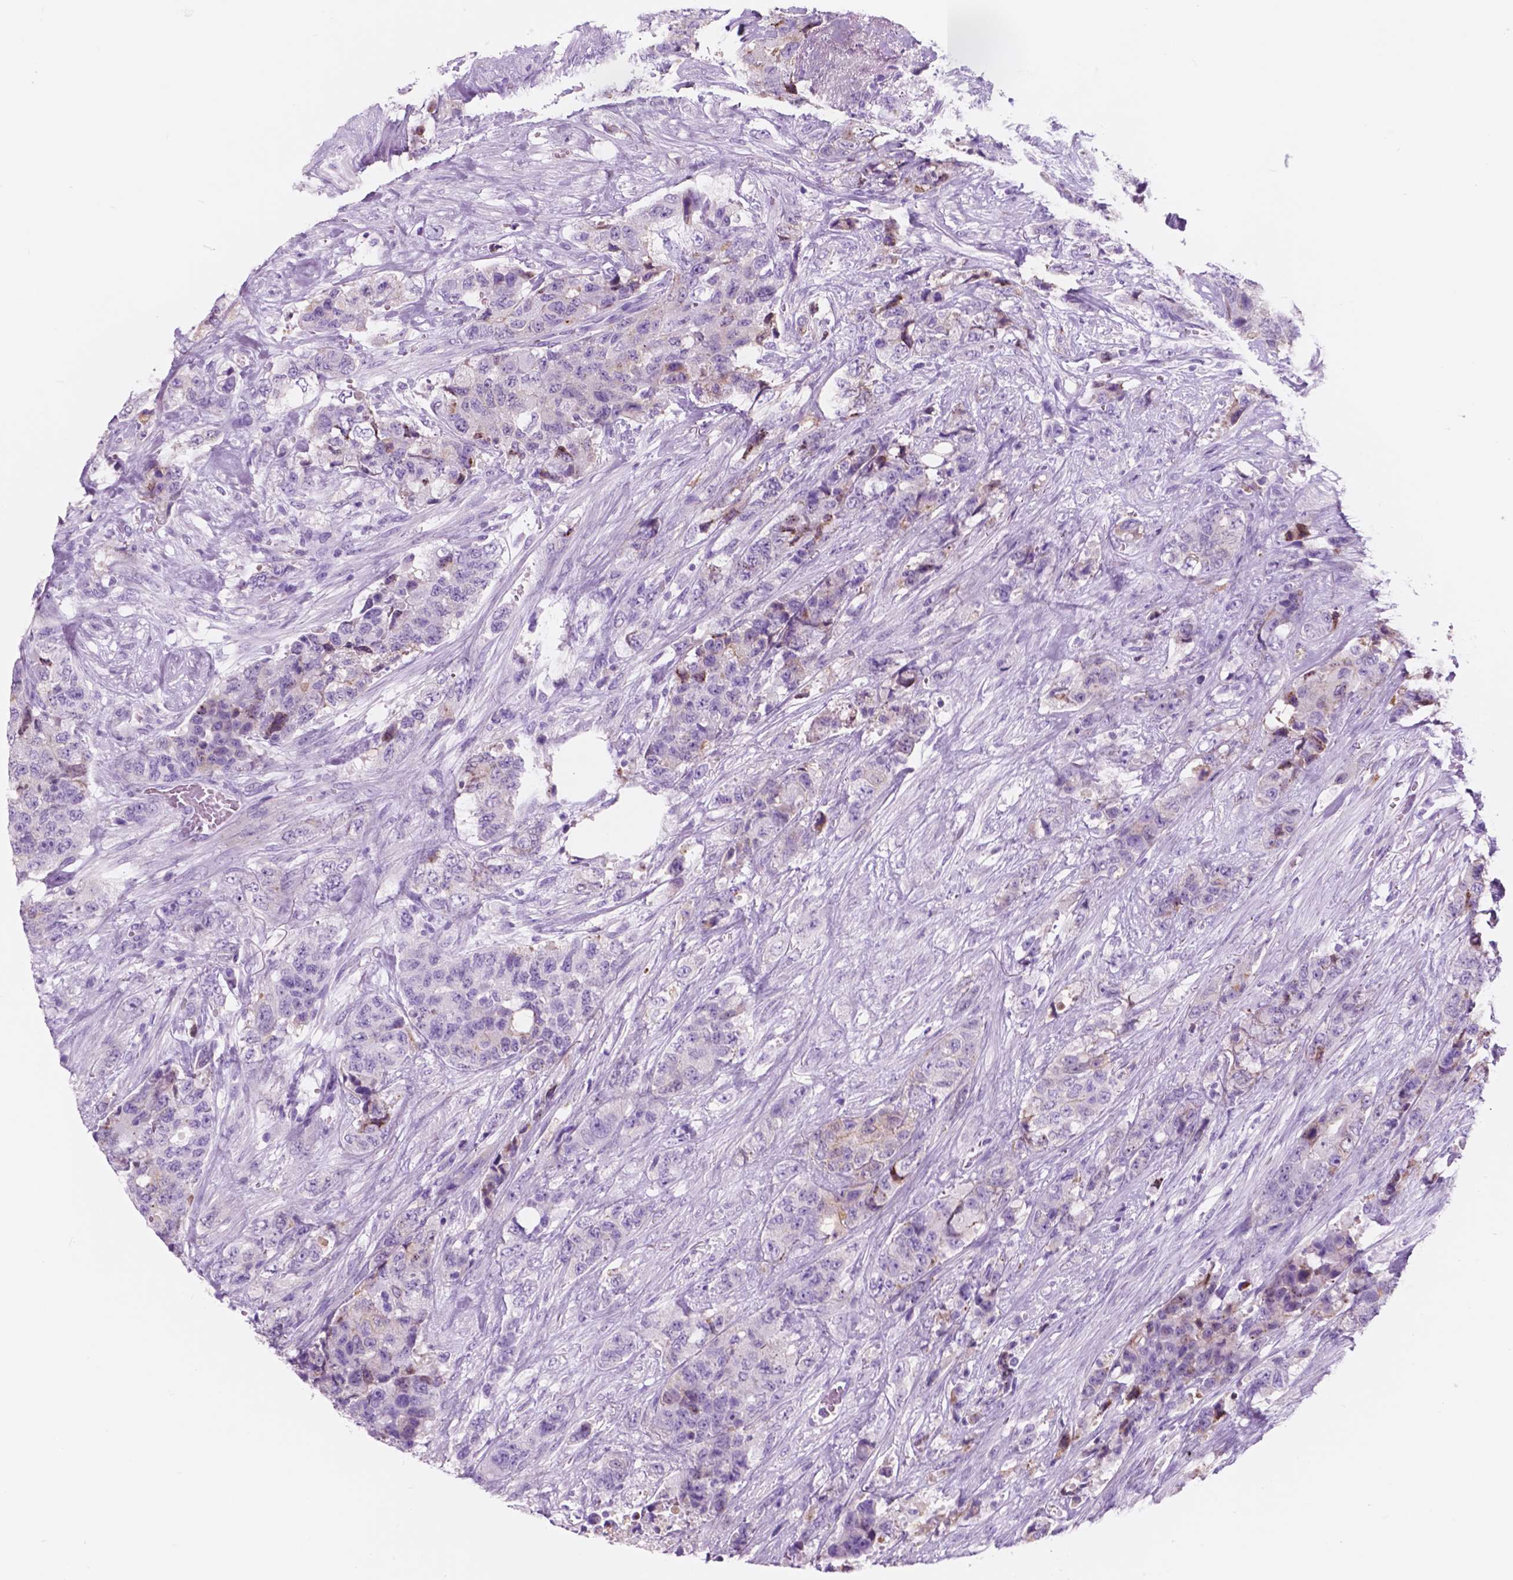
{"staining": {"intensity": "negative", "quantity": "none", "location": "none"}, "tissue": "urothelial cancer", "cell_type": "Tumor cells", "image_type": "cancer", "snomed": [{"axis": "morphology", "description": "Urothelial carcinoma, High grade"}, {"axis": "topography", "description": "Urinary bladder"}], "caption": "Immunohistochemical staining of urothelial carcinoma (high-grade) demonstrates no significant staining in tumor cells.", "gene": "CUZD1", "patient": {"sex": "female", "age": 78}}